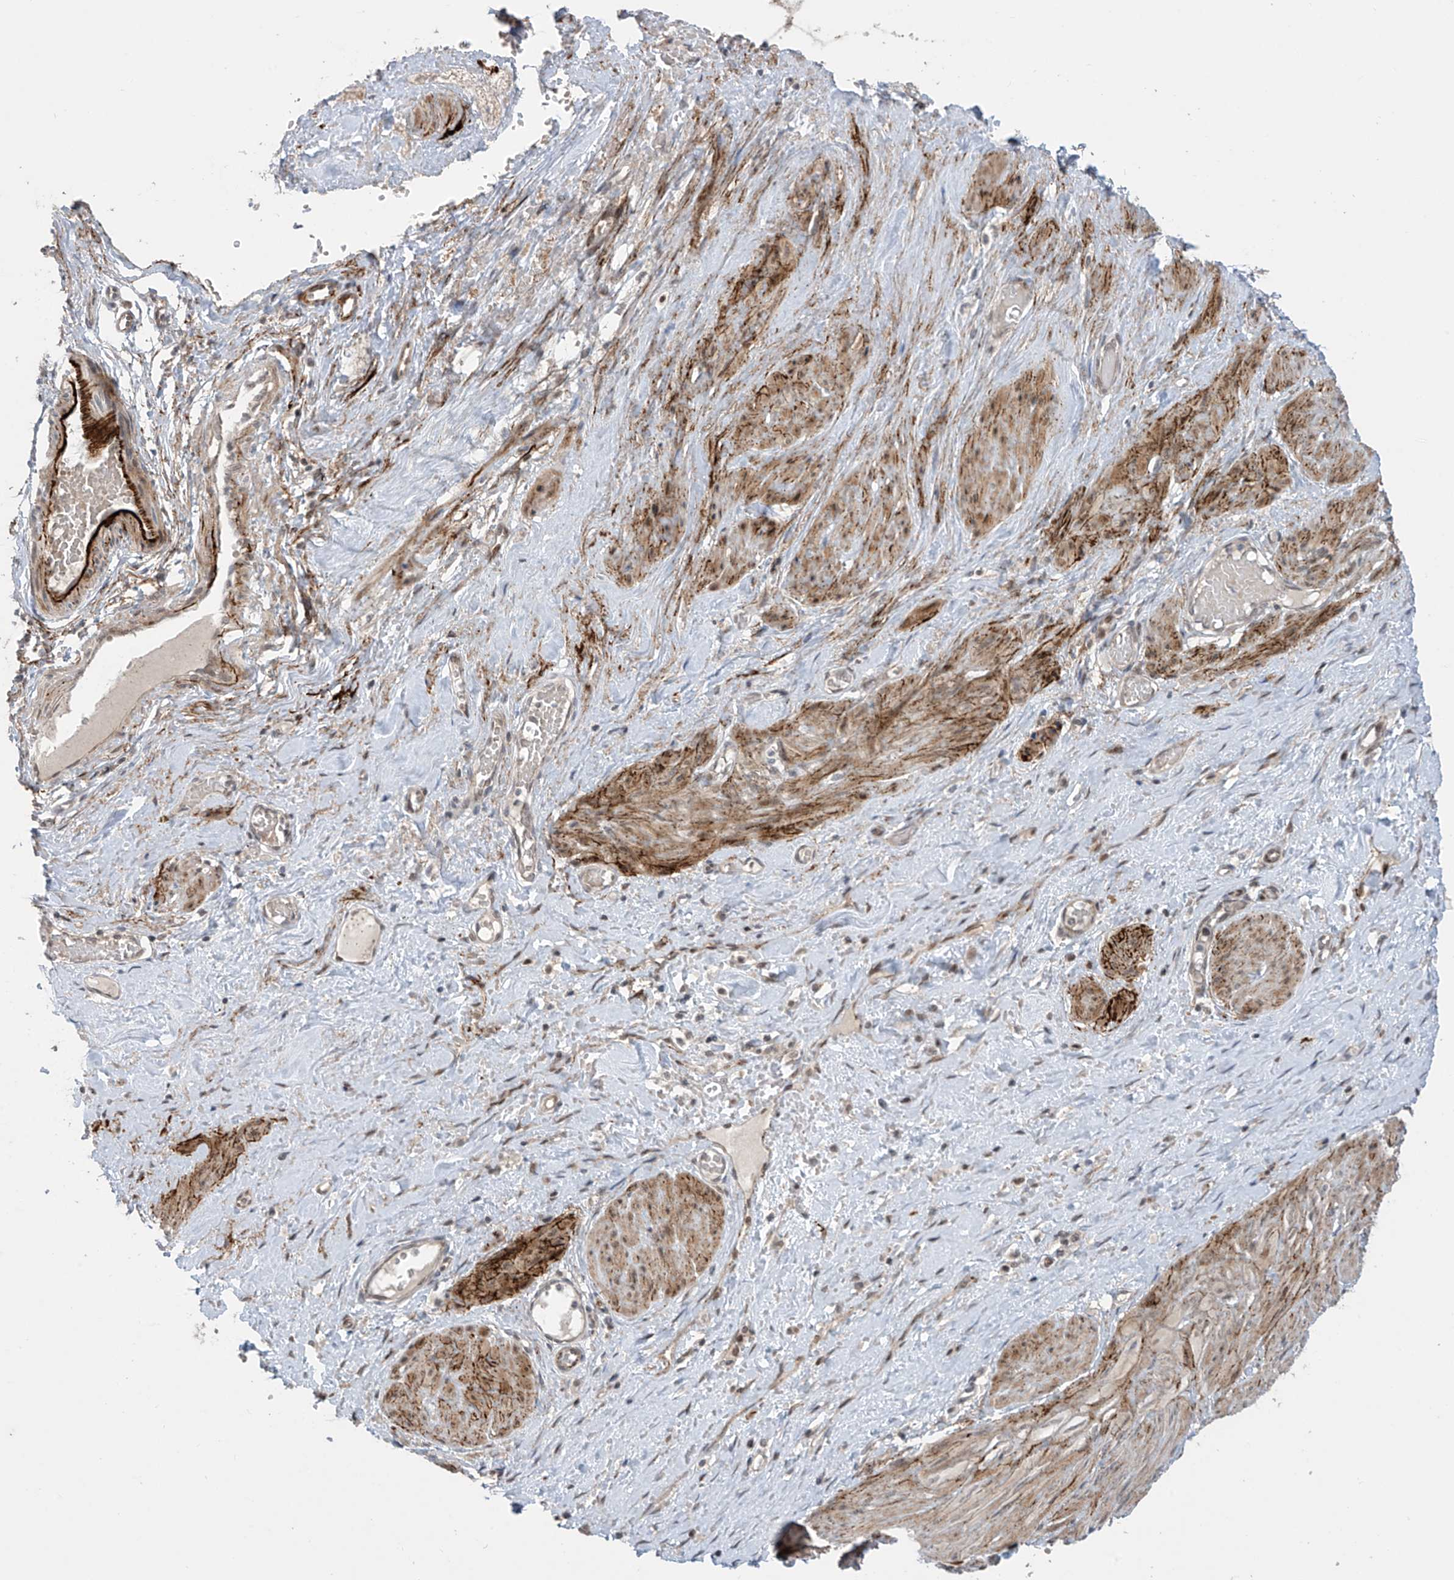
{"staining": {"intensity": "moderate", "quantity": ">75%", "location": "cytoplasmic/membranous"}, "tissue": "smooth muscle", "cell_type": "Smooth muscle cells", "image_type": "normal", "snomed": [{"axis": "morphology", "description": "Normal tissue, NOS"}, {"axis": "topography", "description": "Endometrium"}], "caption": "Human smooth muscle stained with a brown dye reveals moderate cytoplasmic/membranous positive positivity in about >75% of smooth muscle cells.", "gene": "LAGE3", "patient": {"sex": "female", "age": 33}}